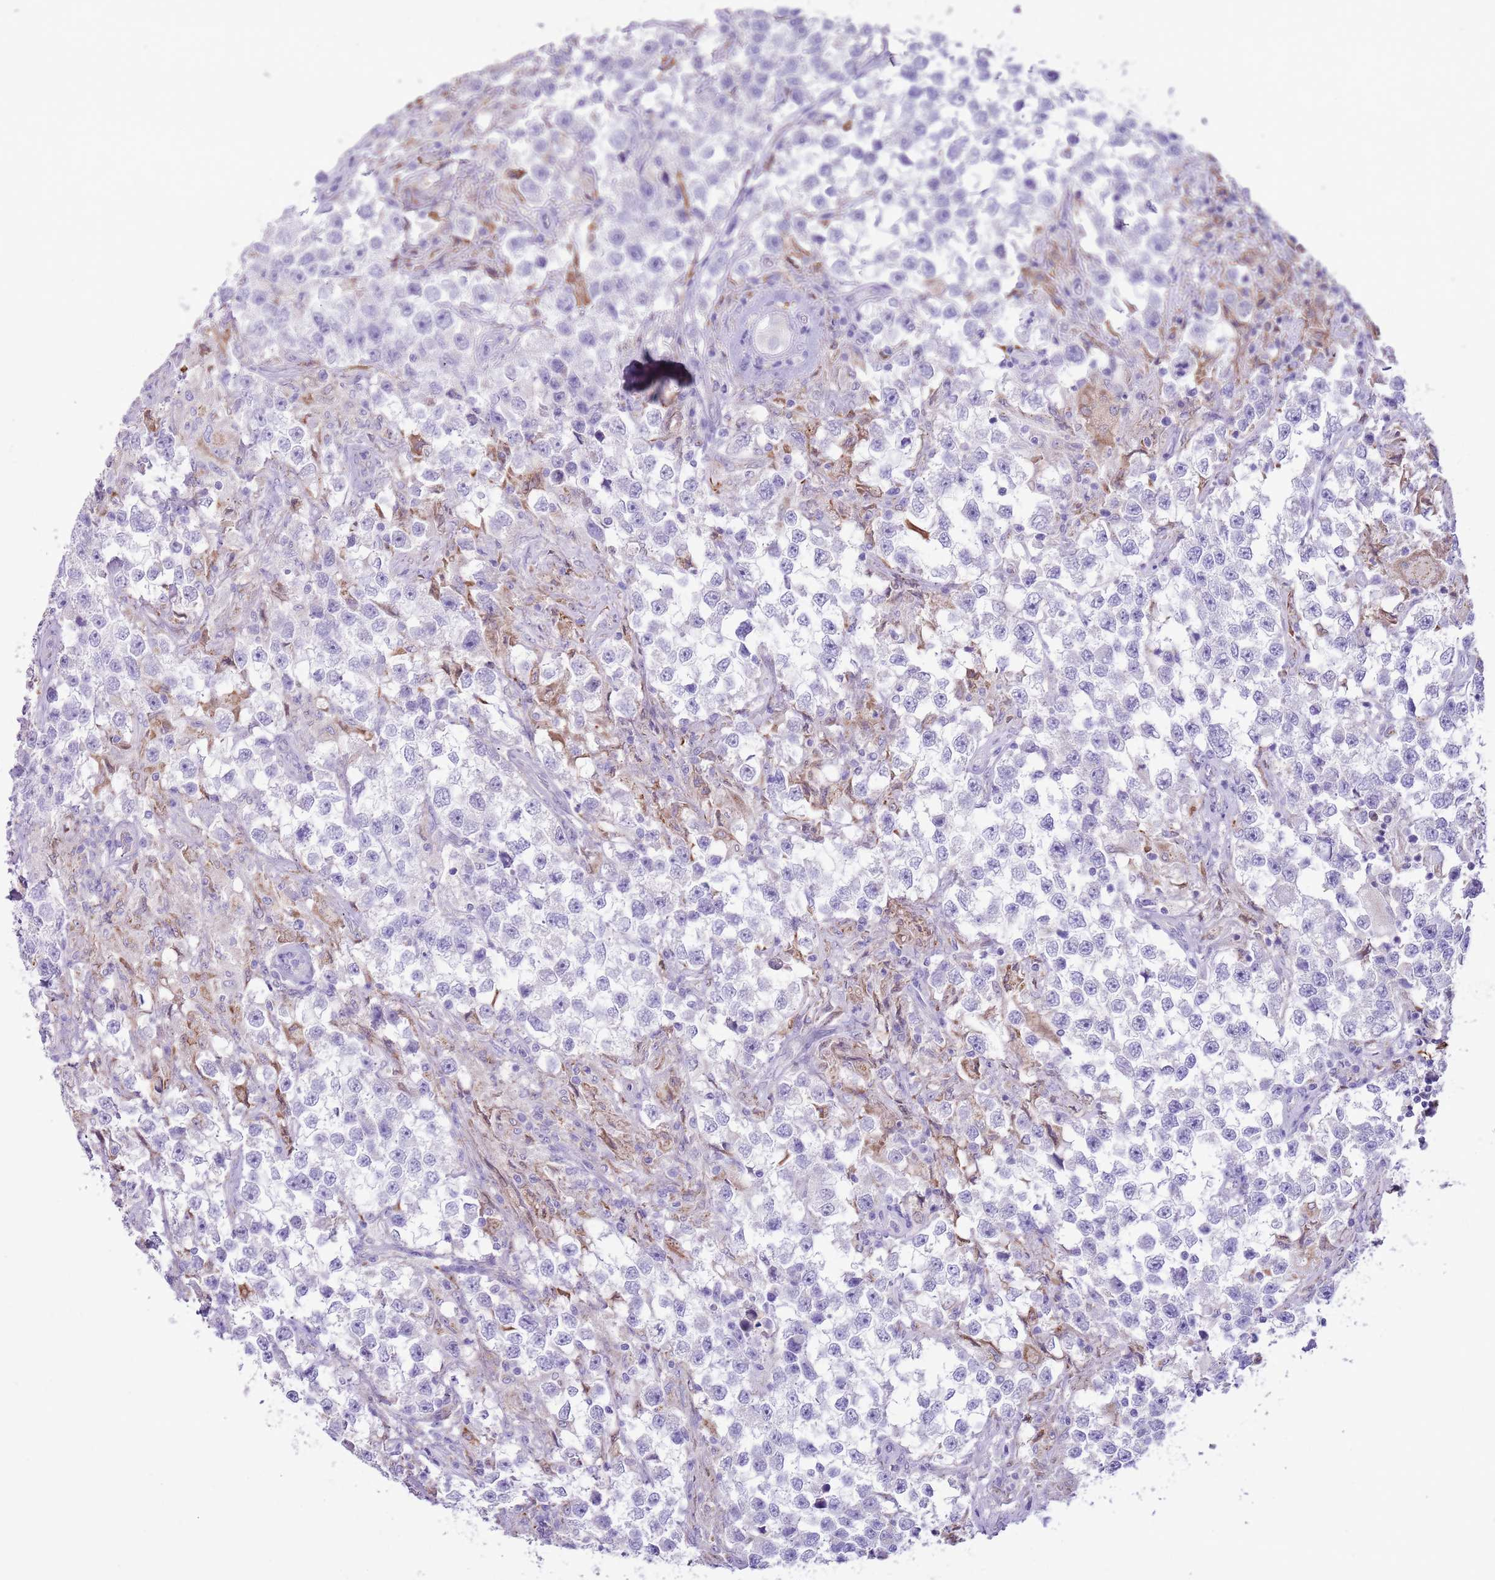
{"staining": {"intensity": "negative", "quantity": "none", "location": "none"}, "tissue": "testis cancer", "cell_type": "Tumor cells", "image_type": "cancer", "snomed": [{"axis": "morphology", "description": "Seminoma, NOS"}, {"axis": "topography", "description": "Testis"}], "caption": "Immunohistochemistry image of human testis seminoma stained for a protein (brown), which displays no staining in tumor cells.", "gene": "ZNF697", "patient": {"sex": "male", "age": 46}}